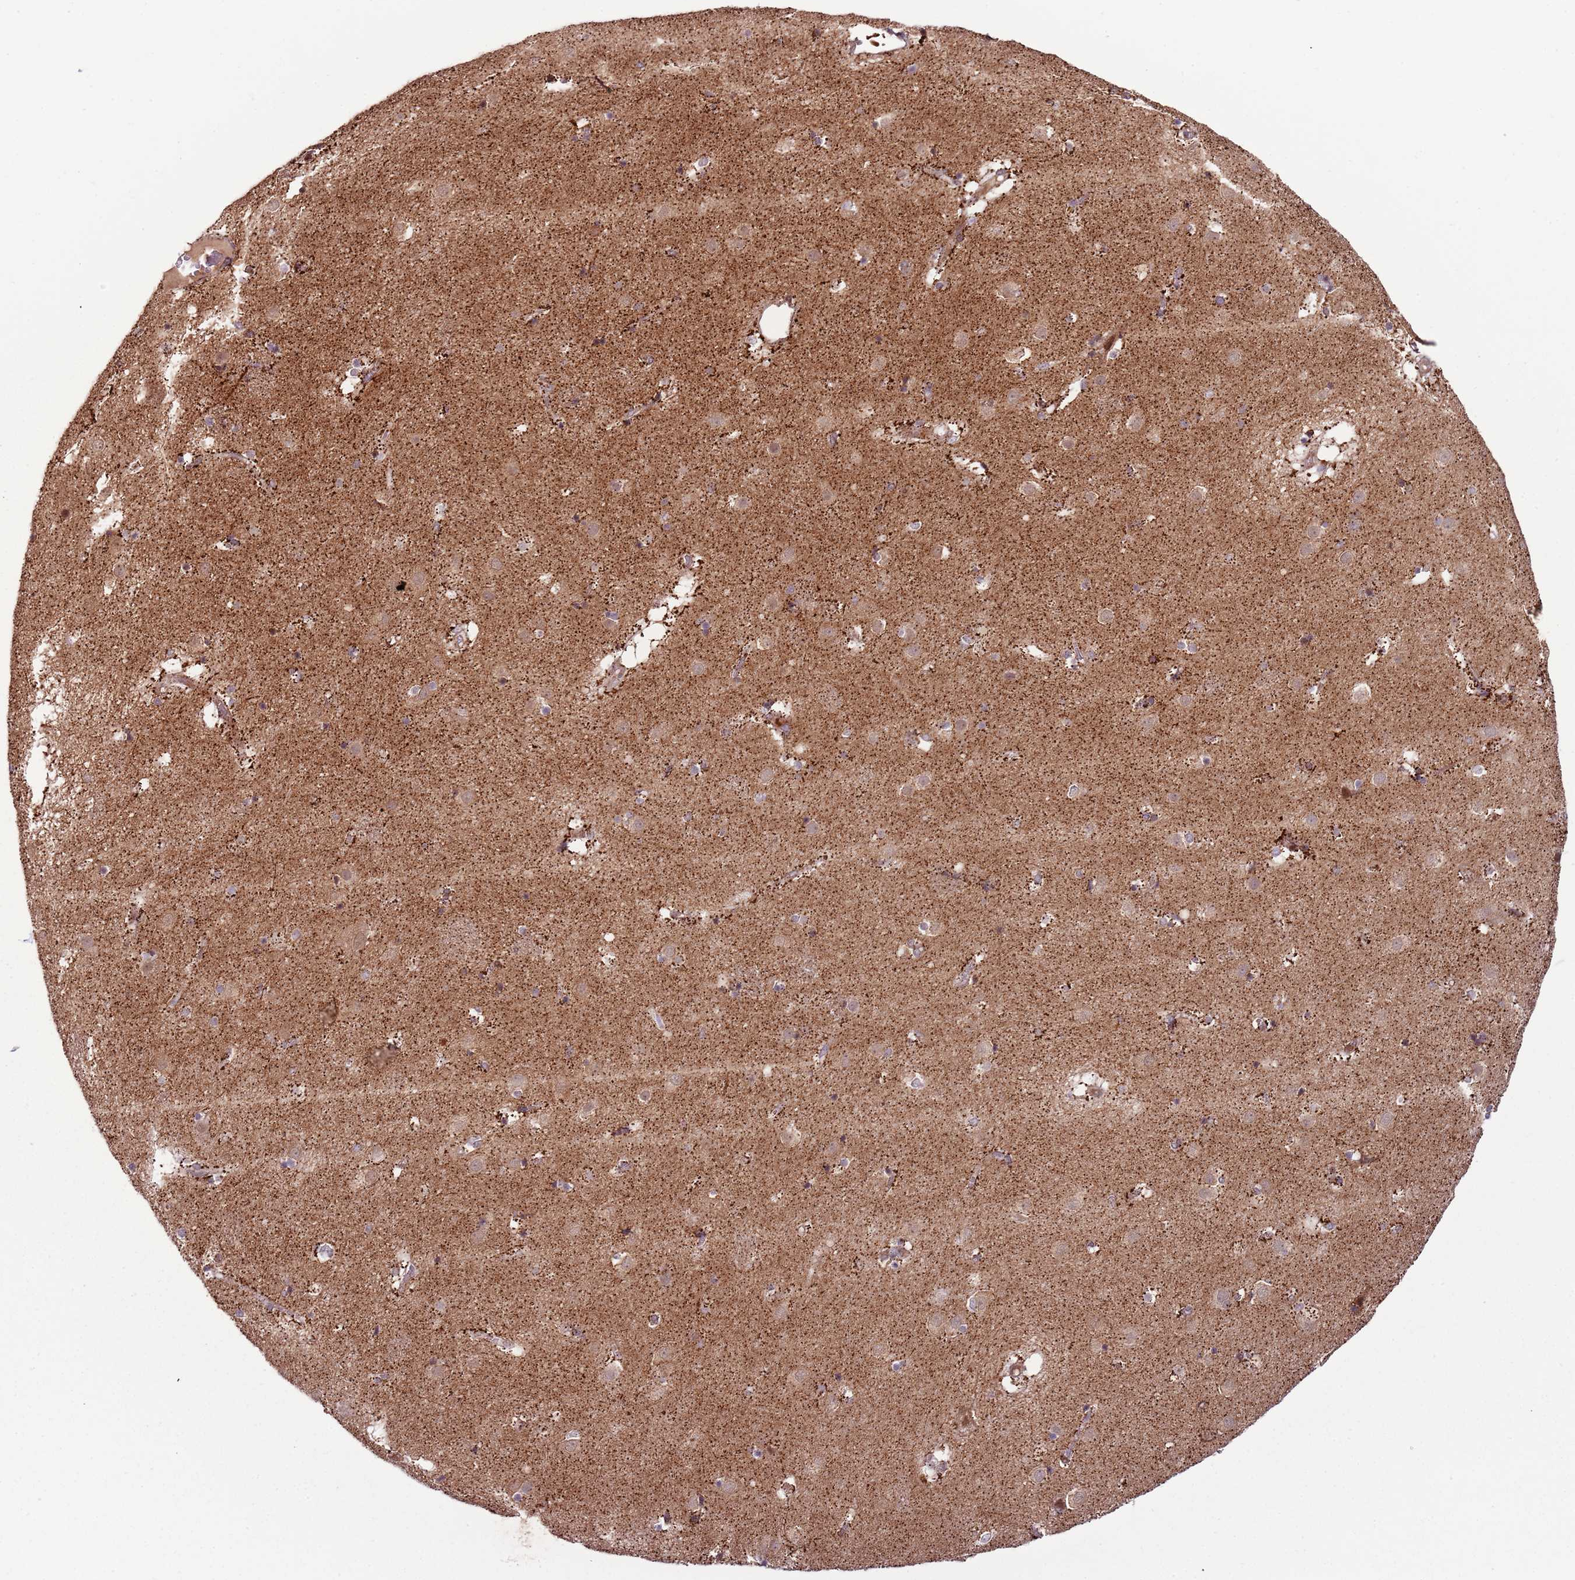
{"staining": {"intensity": "negative", "quantity": "none", "location": "none"}, "tissue": "caudate", "cell_type": "Glial cells", "image_type": "normal", "snomed": [{"axis": "morphology", "description": "Normal tissue, NOS"}, {"axis": "topography", "description": "Lateral ventricle wall"}], "caption": "Immunohistochemistry (IHC) of unremarkable human caudate shows no positivity in glial cells.", "gene": "ULK3", "patient": {"sex": "male", "age": 70}}